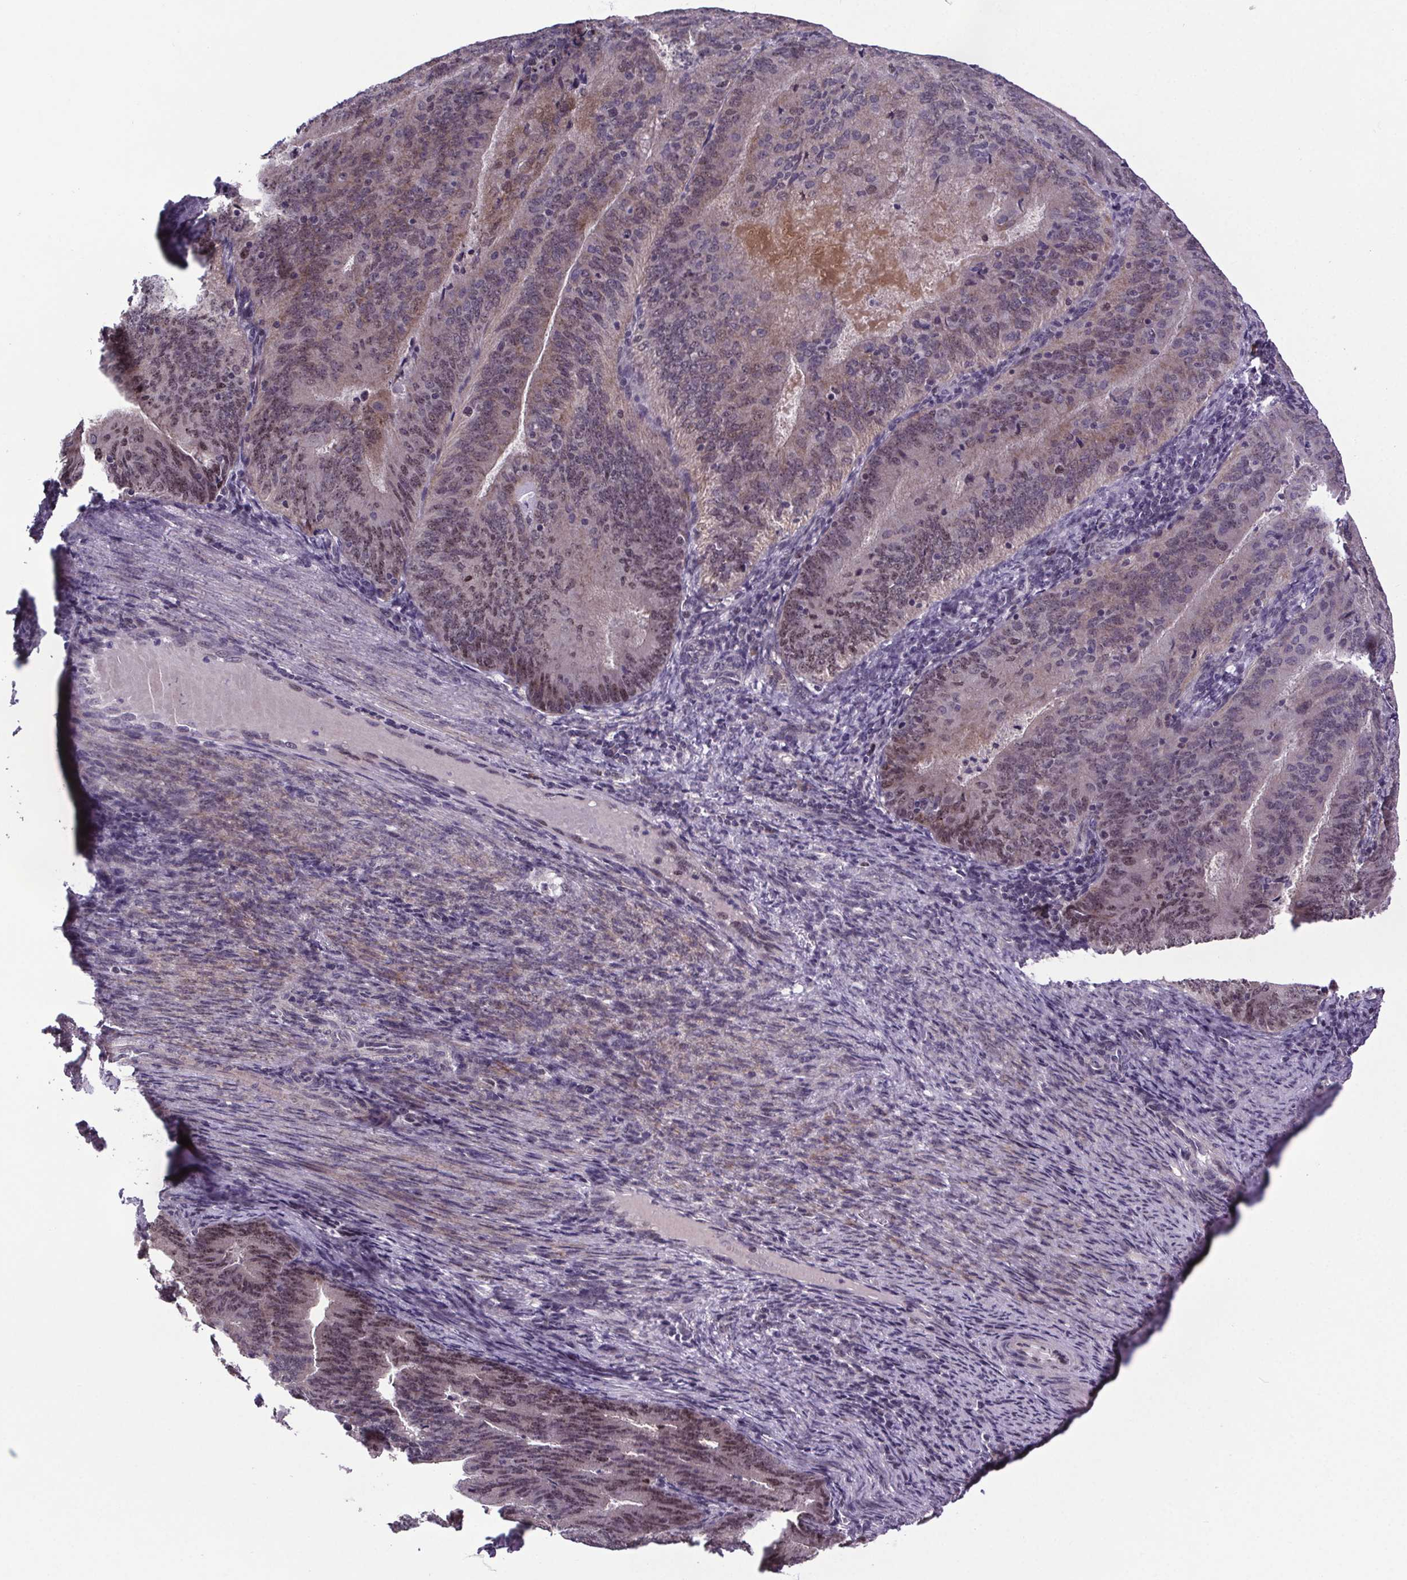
{"staining": {"intensity": "weak", "quantity": "<25%", "location": "cytoplasmic/membranous,nuclear"}, "tissue": "endometrial cancer", "cell_type": "Tumor cells", "image_type": "cancer", "snomed": [{"axis": "morphology", "description": "Adenocarcinoma, NOS"}, {"axis": "topography", "description": "Endometrium"}], "caption": "This is a image of immunohistochemistry (IHC) staining of endometrial adenocarcinoma, which shows no expression in tumor cells. The staining was performed using DAB (3,3'-diaminobenzidine) to visualize the protein expression in brown, while the nuclei were stained in blue with hematoxylin (Magnification: 20x).", "gene": "ATMIN", "patient": {"sex": "female", "age": 57}}